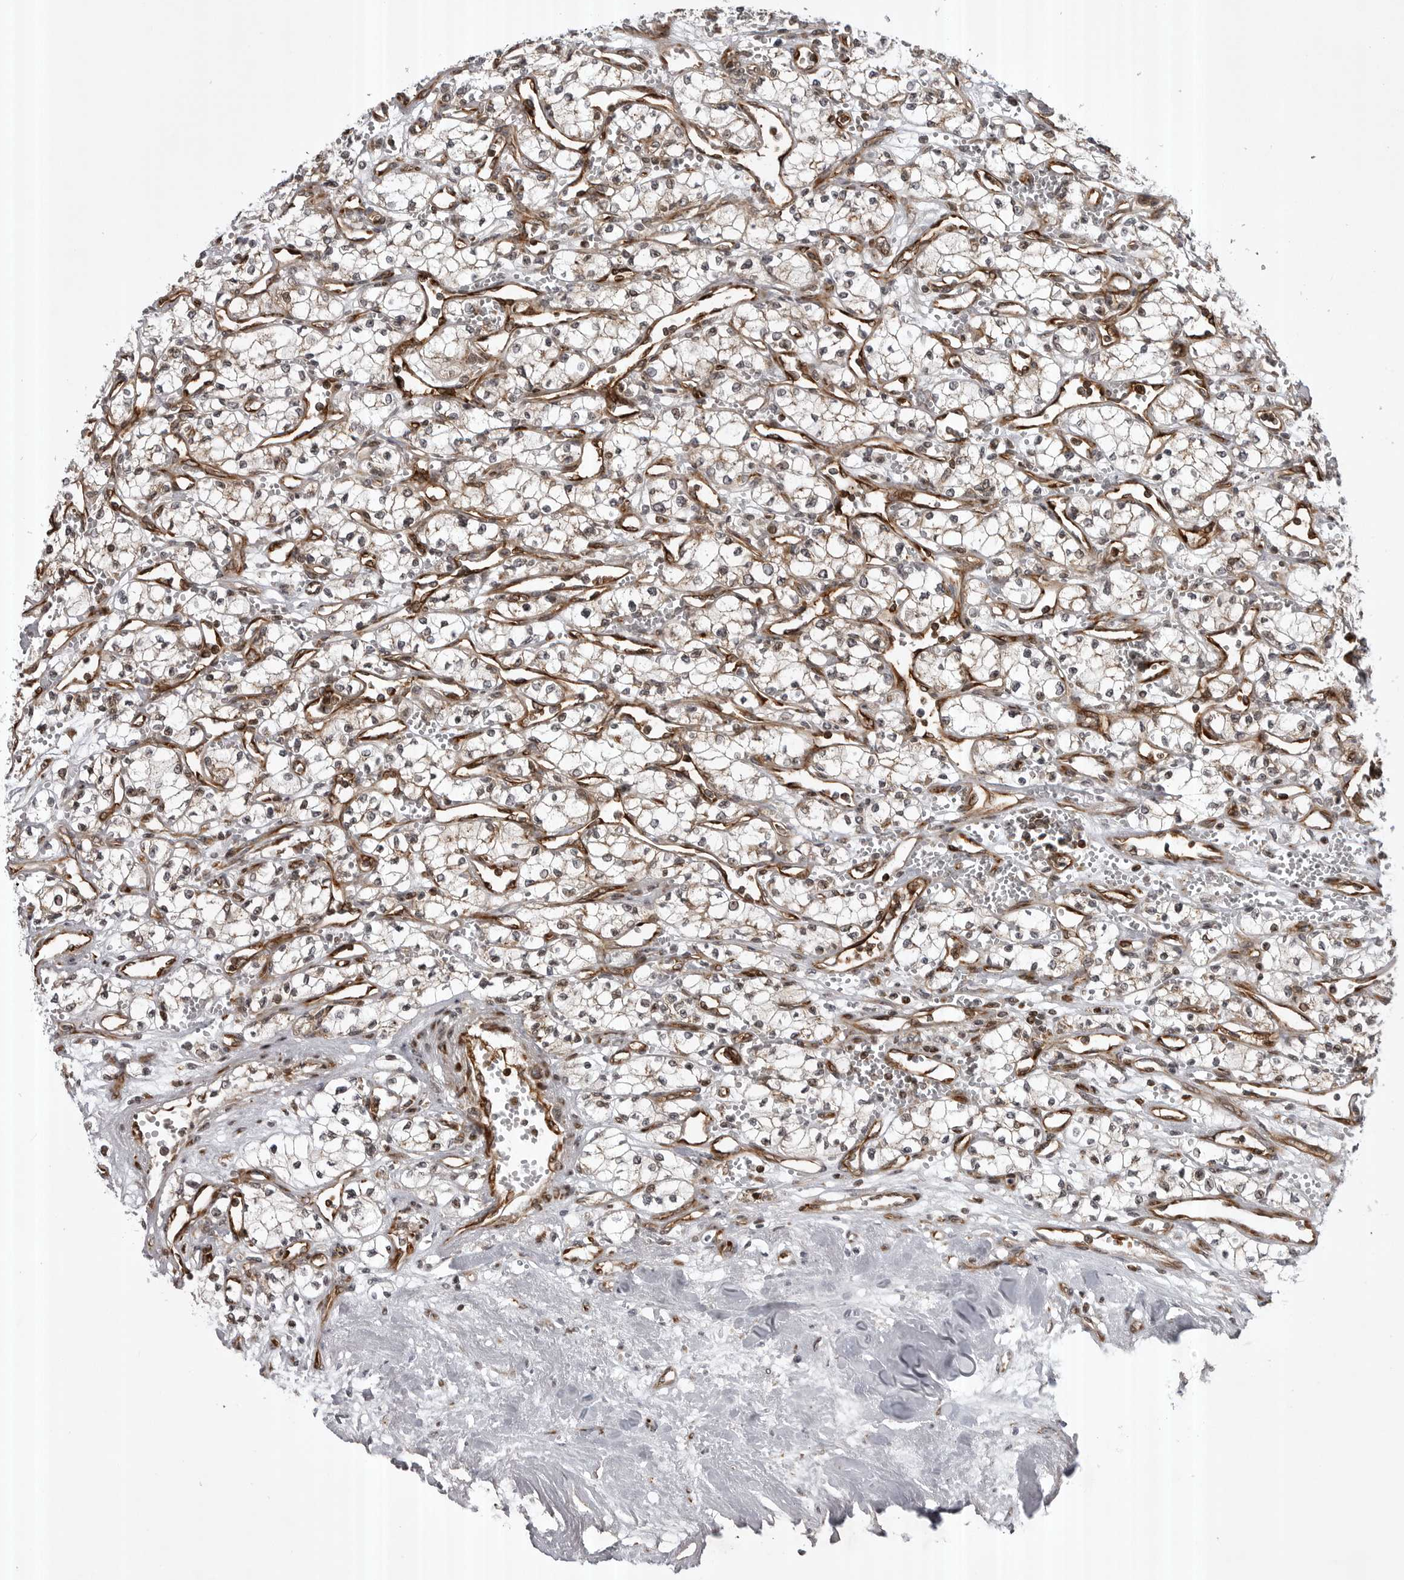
{"staining": {"intensity": "negative", "quantity": "none", "location": "none"}, "tissue": "renal cancer", "cell_type": "Tumor cells", "image_type": "cancer", "snomed": [{"axis": "morphology", "description": "Adenocarcinoma, NOS"}, {"axis": "topography", "description": "Kidney"}], "caption": "Renal adenocarcinoma was stained to show a protein in brown. There is no significant positivity in tumor cells.", "gene": "ABL1", "patient": {"sex": "male", "age": 59}}